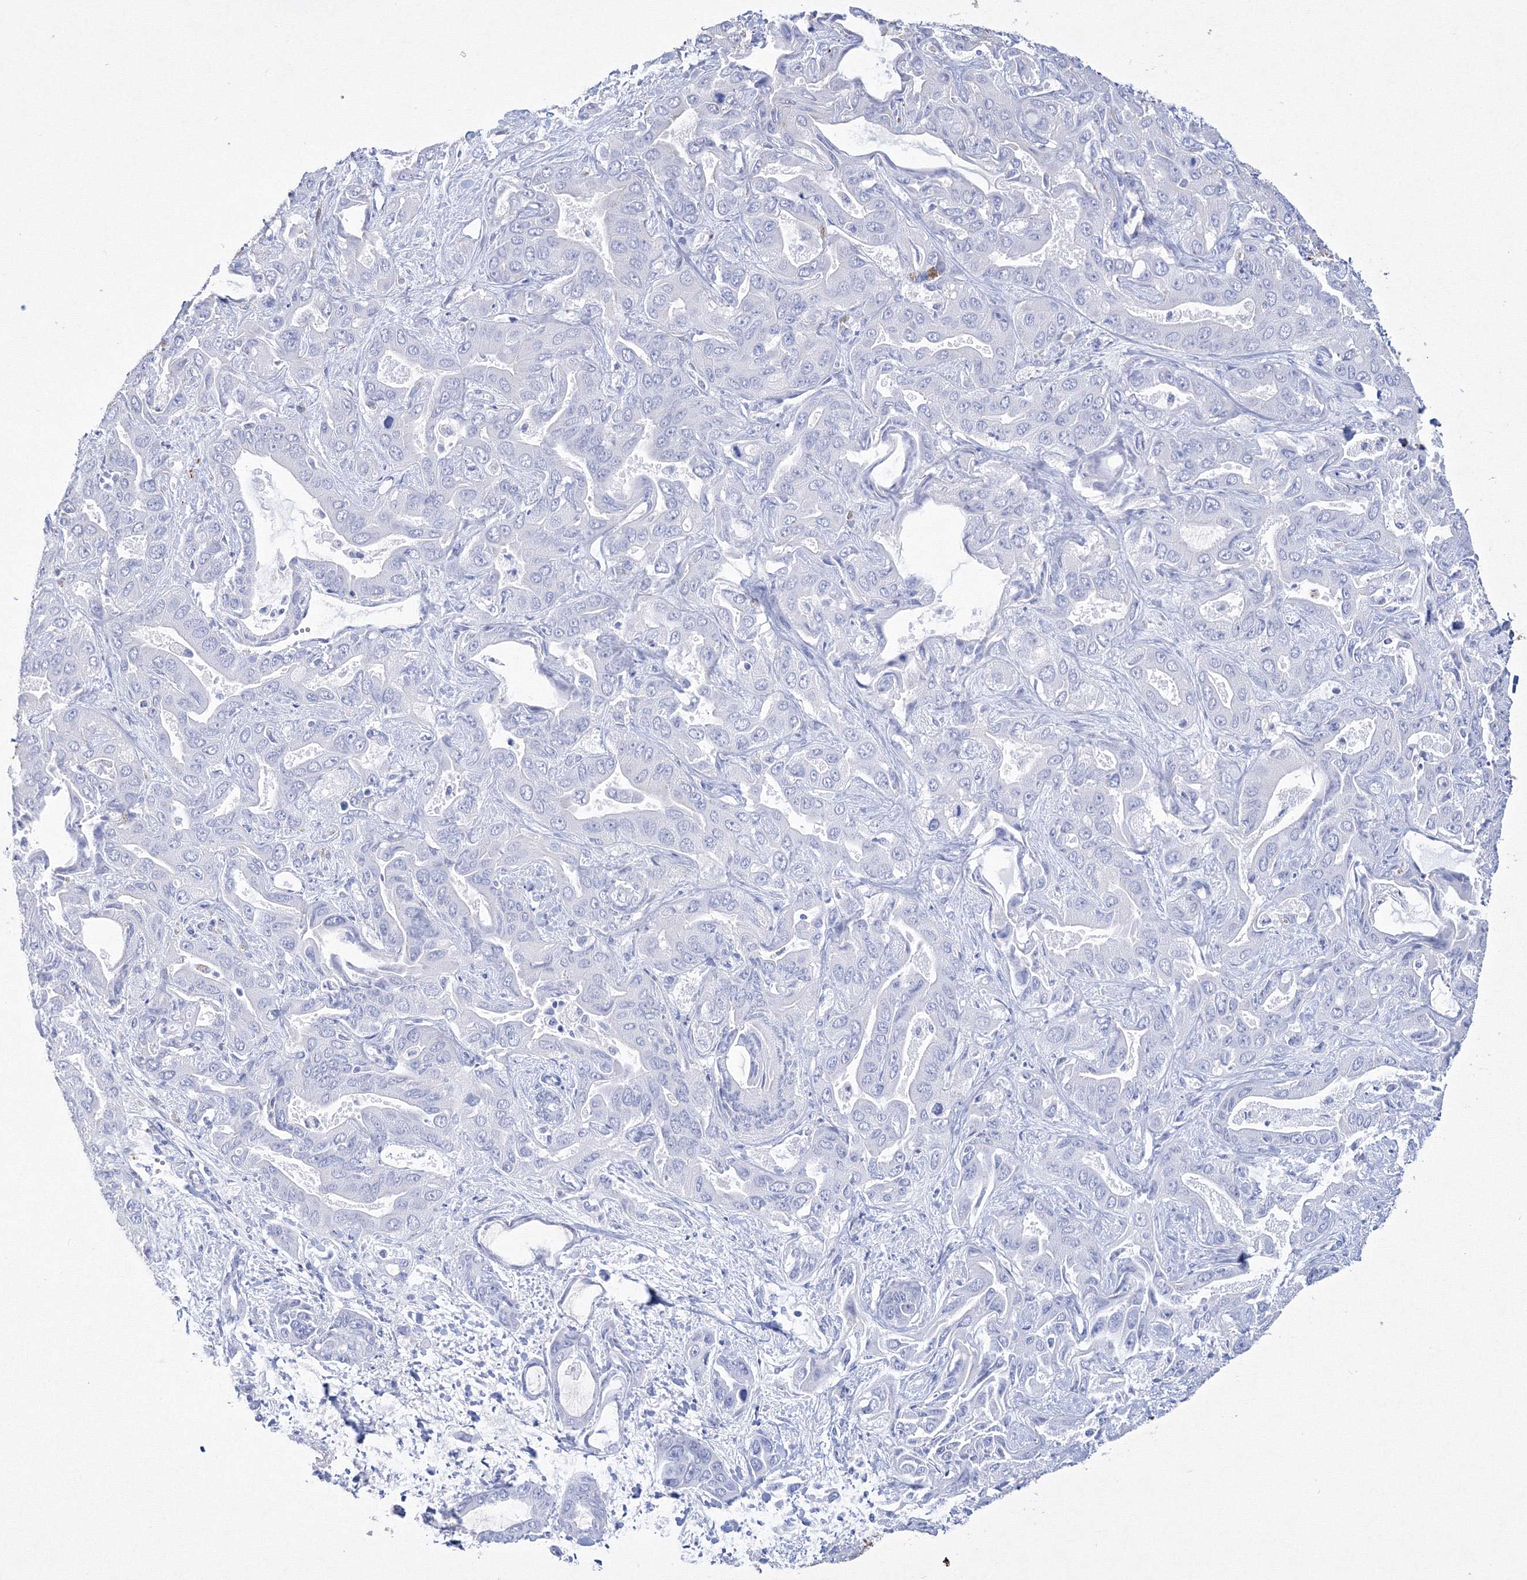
{"staining": {"intensity": "negative", "quantity": "none", "location": "none"}, "tissue": "liver cancer", "cell_type": "Tumor cells", "image_type": "cancer", "snomed": [{"axis": "morphology", "description": "Cholangiocarcinoma"}, {"axis": "topography", "description": "Liver"}], "caption": "Immunohistochemistry (IHC) photomicrograph of neoplastic tissue: liver cancer (cholangiocarcinoma) stained with DAB shows no significant protein positivity in tumor cells.", "gene": "GPR82", "patient": {"sex": "female", "age": 52}}